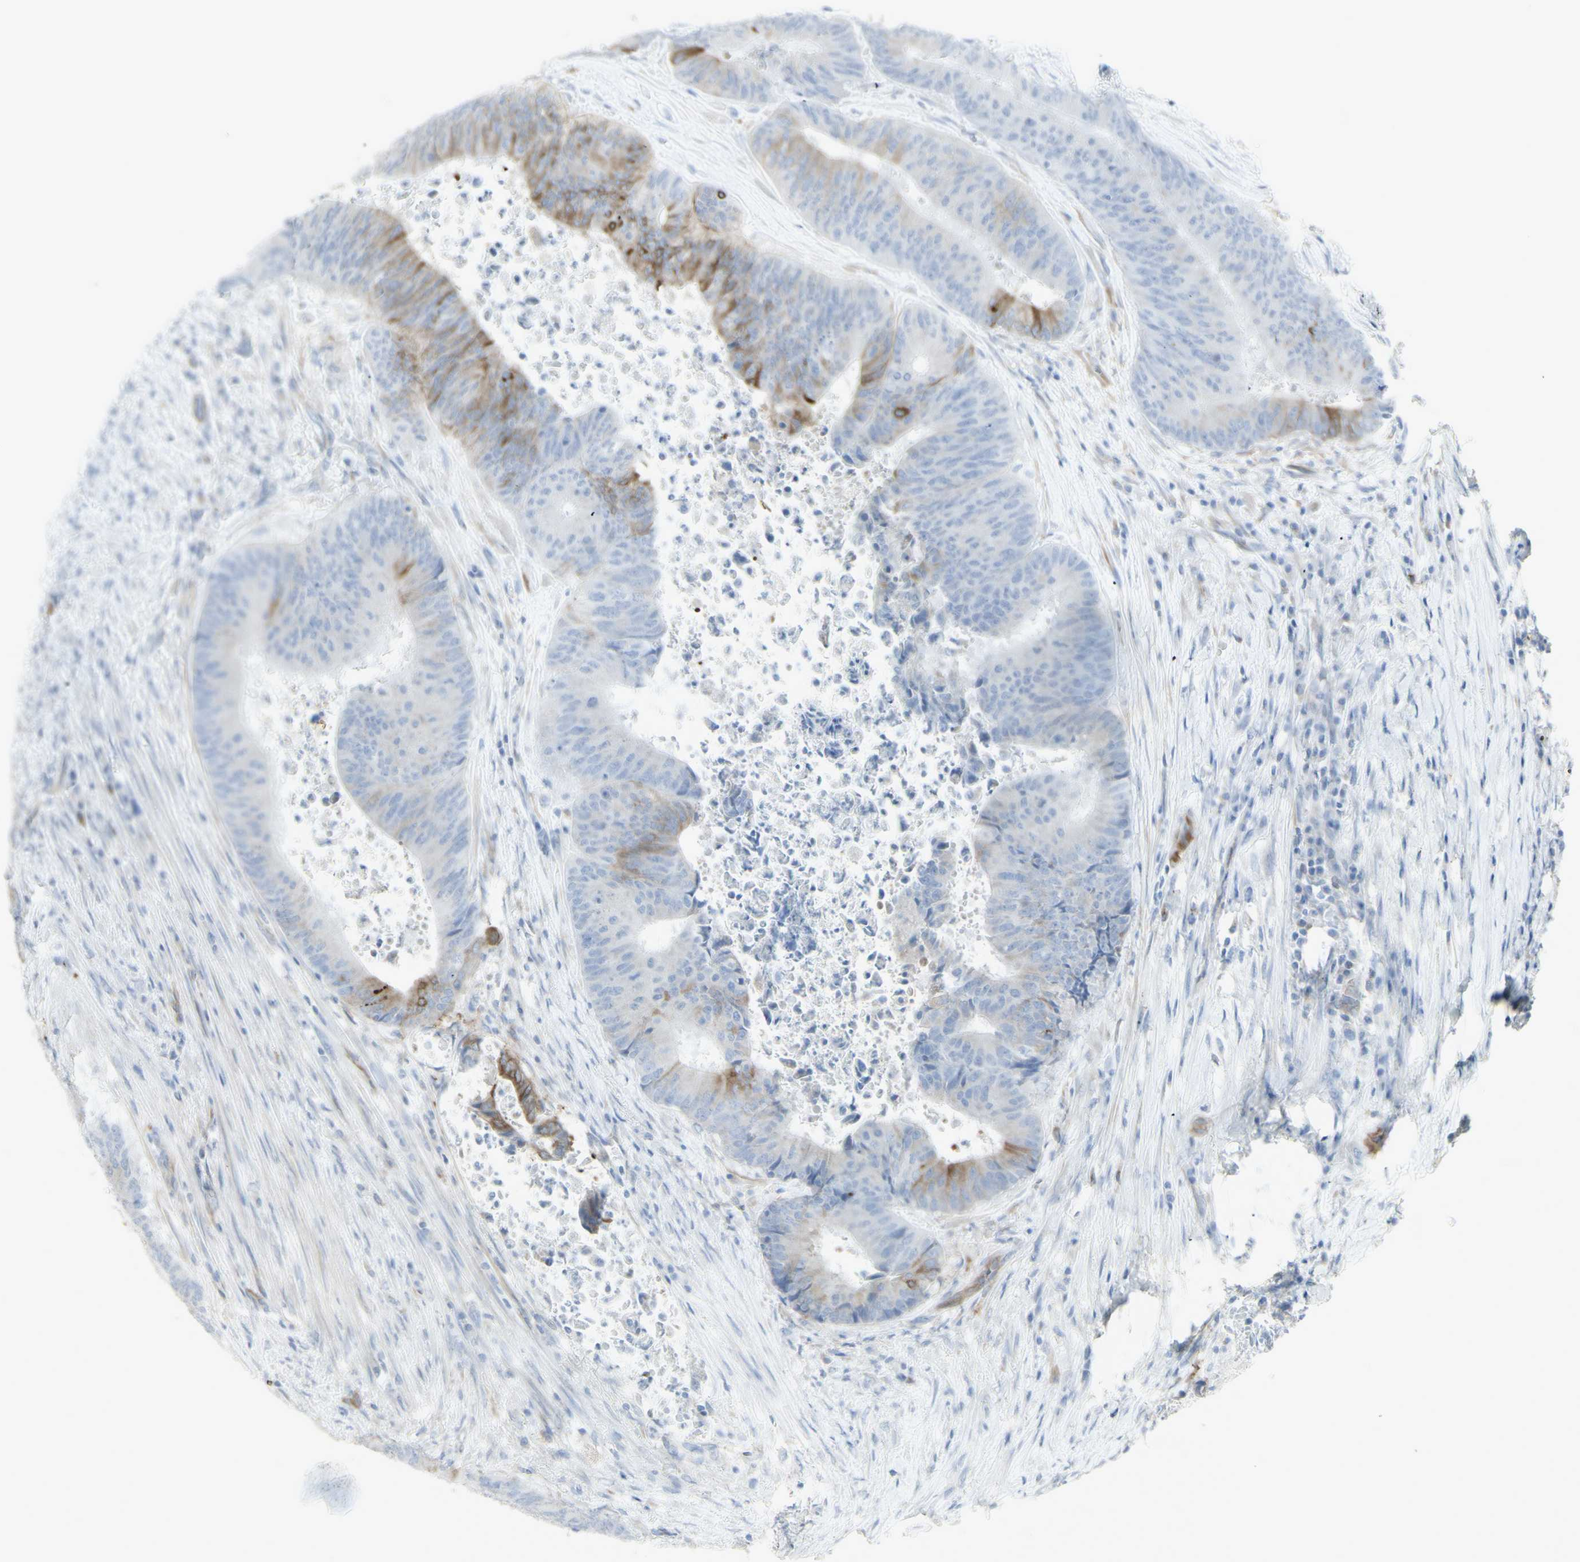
{"staining": {"intensity": "weak", "quantity": "<25%", "location": "cytoplasmic/membranous"}, "tissue": "colorectal cancer", "cell_type": "Tumor cells", "image_type": "cancer", "snomed": [{"axis": "morphology", "description": "Adenocarcinoma, NOS"}, {"axis": "topography", "description": "Rectum"}], "caption": "DAB (3,3'-diaminobenzidine) immunohistochemical staining of colorectal adenocarcinoma displays no significant positivity in tumor cells.", "gene": "ENSG00000198211", "patient": {"sex": "male", "age": 72}}